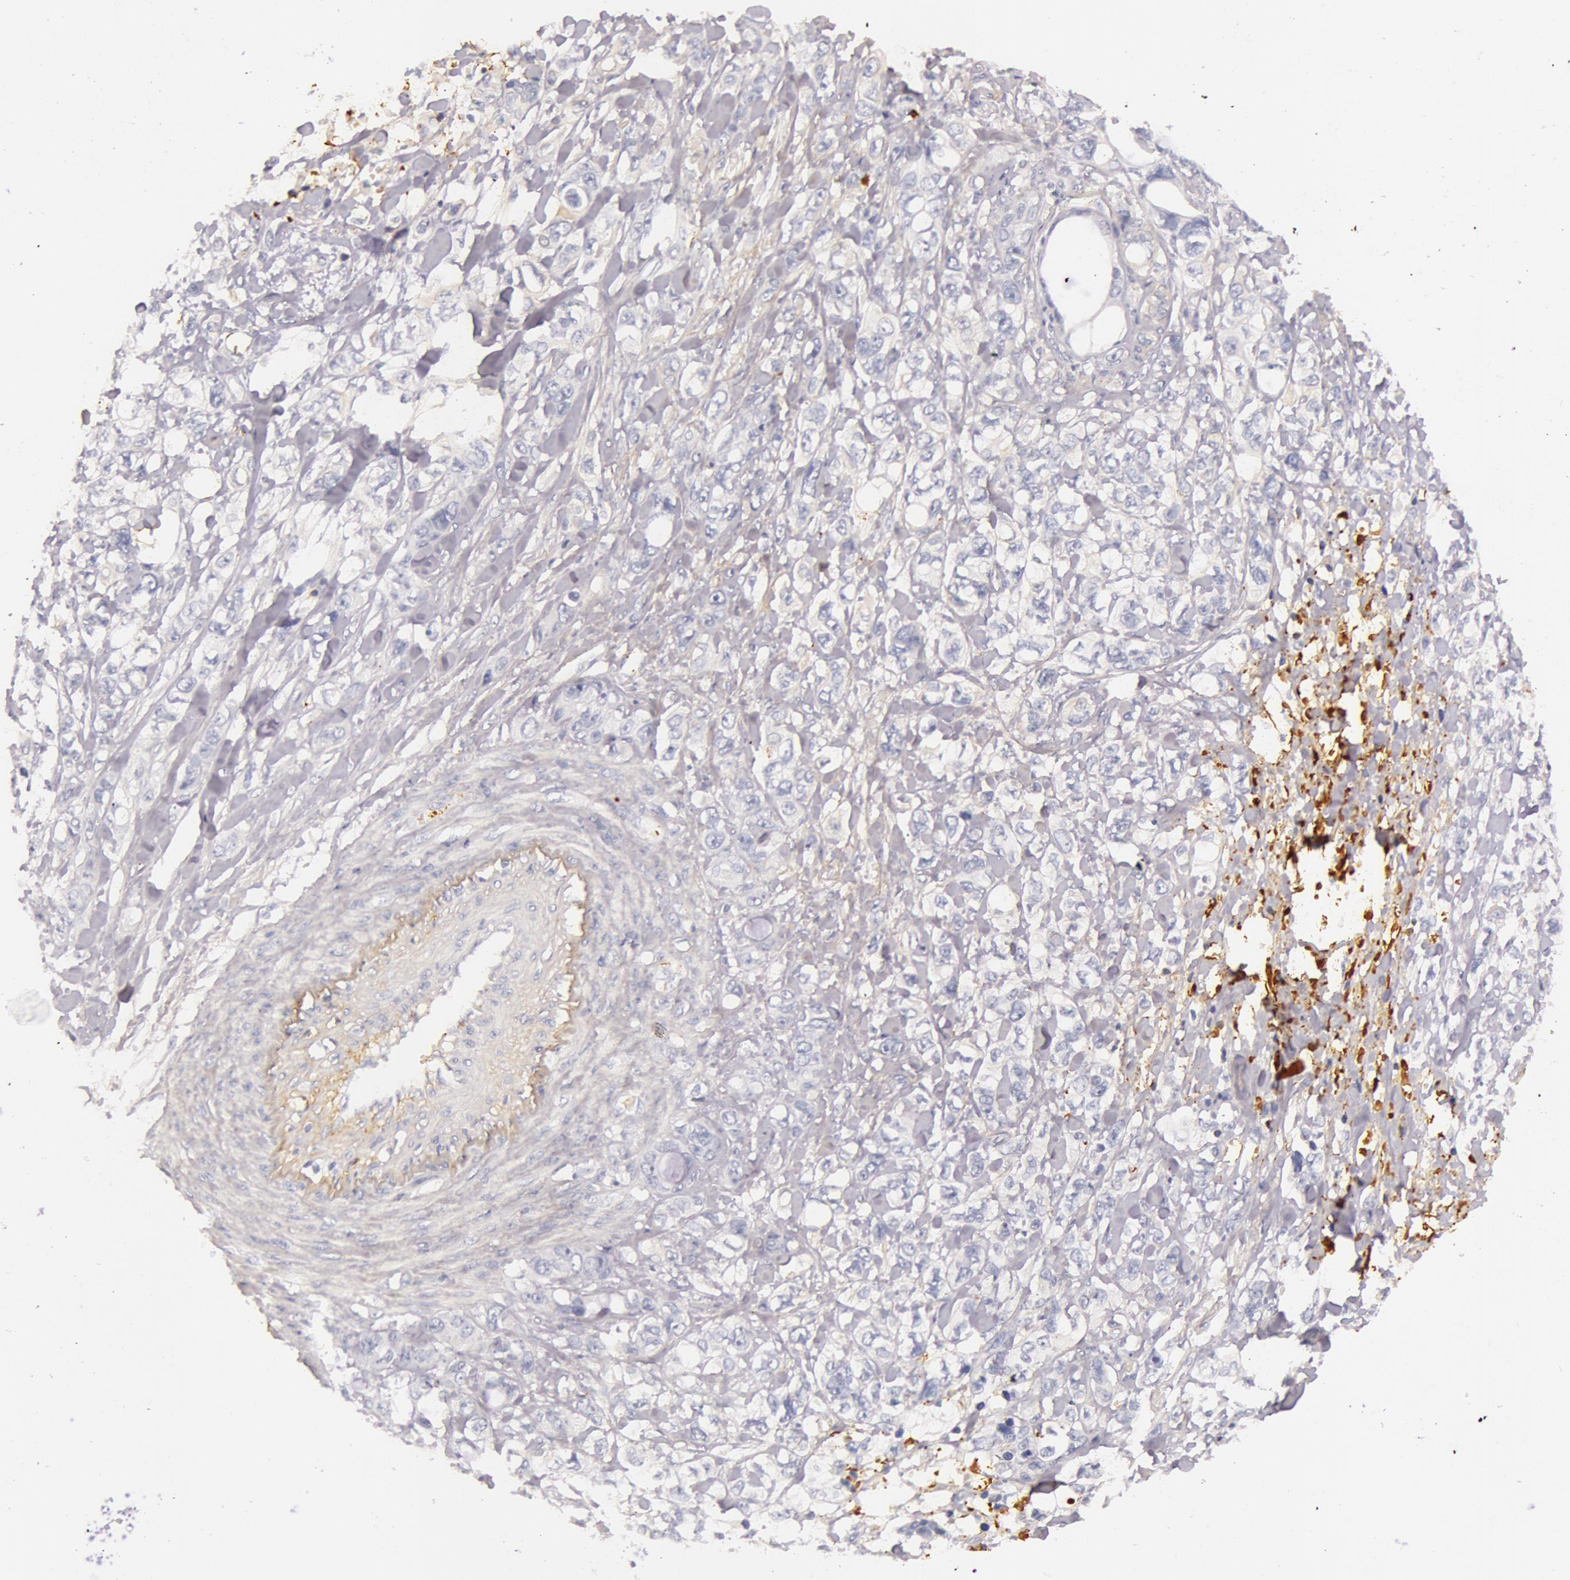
{"staining": {"intensity": "negative", "quantity": "none", "location": "none"}, "tissue": "stomach cancer", "cell_type": "Tumor cells", "image_type": "cancer", "snomed": [{"axis": "morphology", "description": "Adenocarcinoma, NOS"}, {"axis": "topography", "description": "Stomach, upper"}], "caption": "A histopathology image of stomach adenocarcinoma stained for a protein demonstrates no brown staining in tumor cells. Nuclei are stained in blue.", "gene": "C4BPA", "patient": {"sex": "male", "age": 47}}